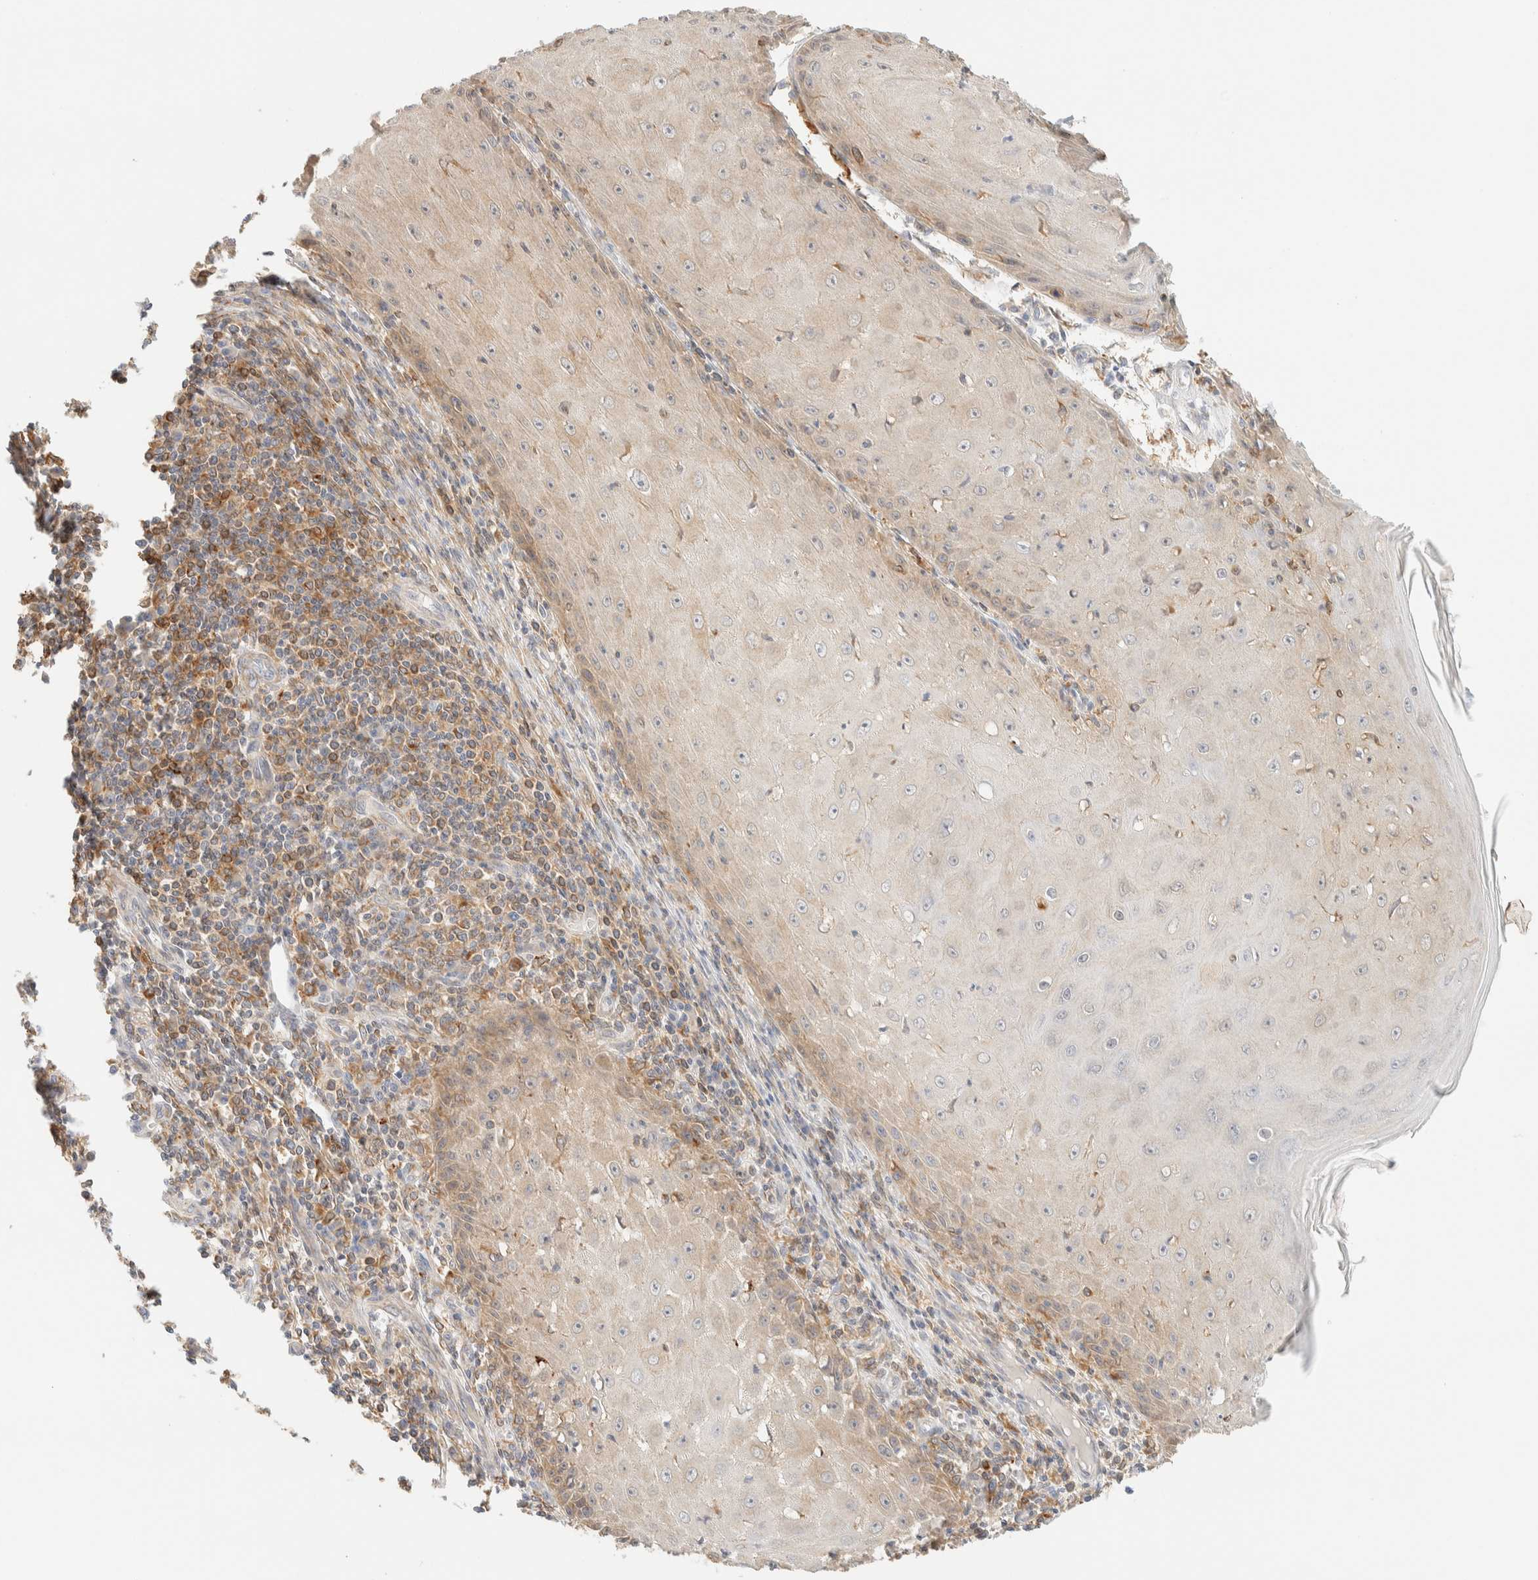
{"staining": {"intensity": "weak", "quantity": ">75%", "location": "cytoplasmic/membranous"}, "tissue": "skin cancer", "cell_type": "Tumor cells", "image_type": "cancer", "snomed": [{"axis": "morphology", "description": "Squamous cell carcinoma, NOS"}, {"axis": "topography", "description": "Skin"}], "caption": "Immunohistochemical staining of human squamous cell carcinoma (skin) demonstrates low levels of weak cytoplasmic/membranous expression in about >75% of tumor cells.", "gene": "NT5C", "patient": {"sex": "female", "age": 73}}